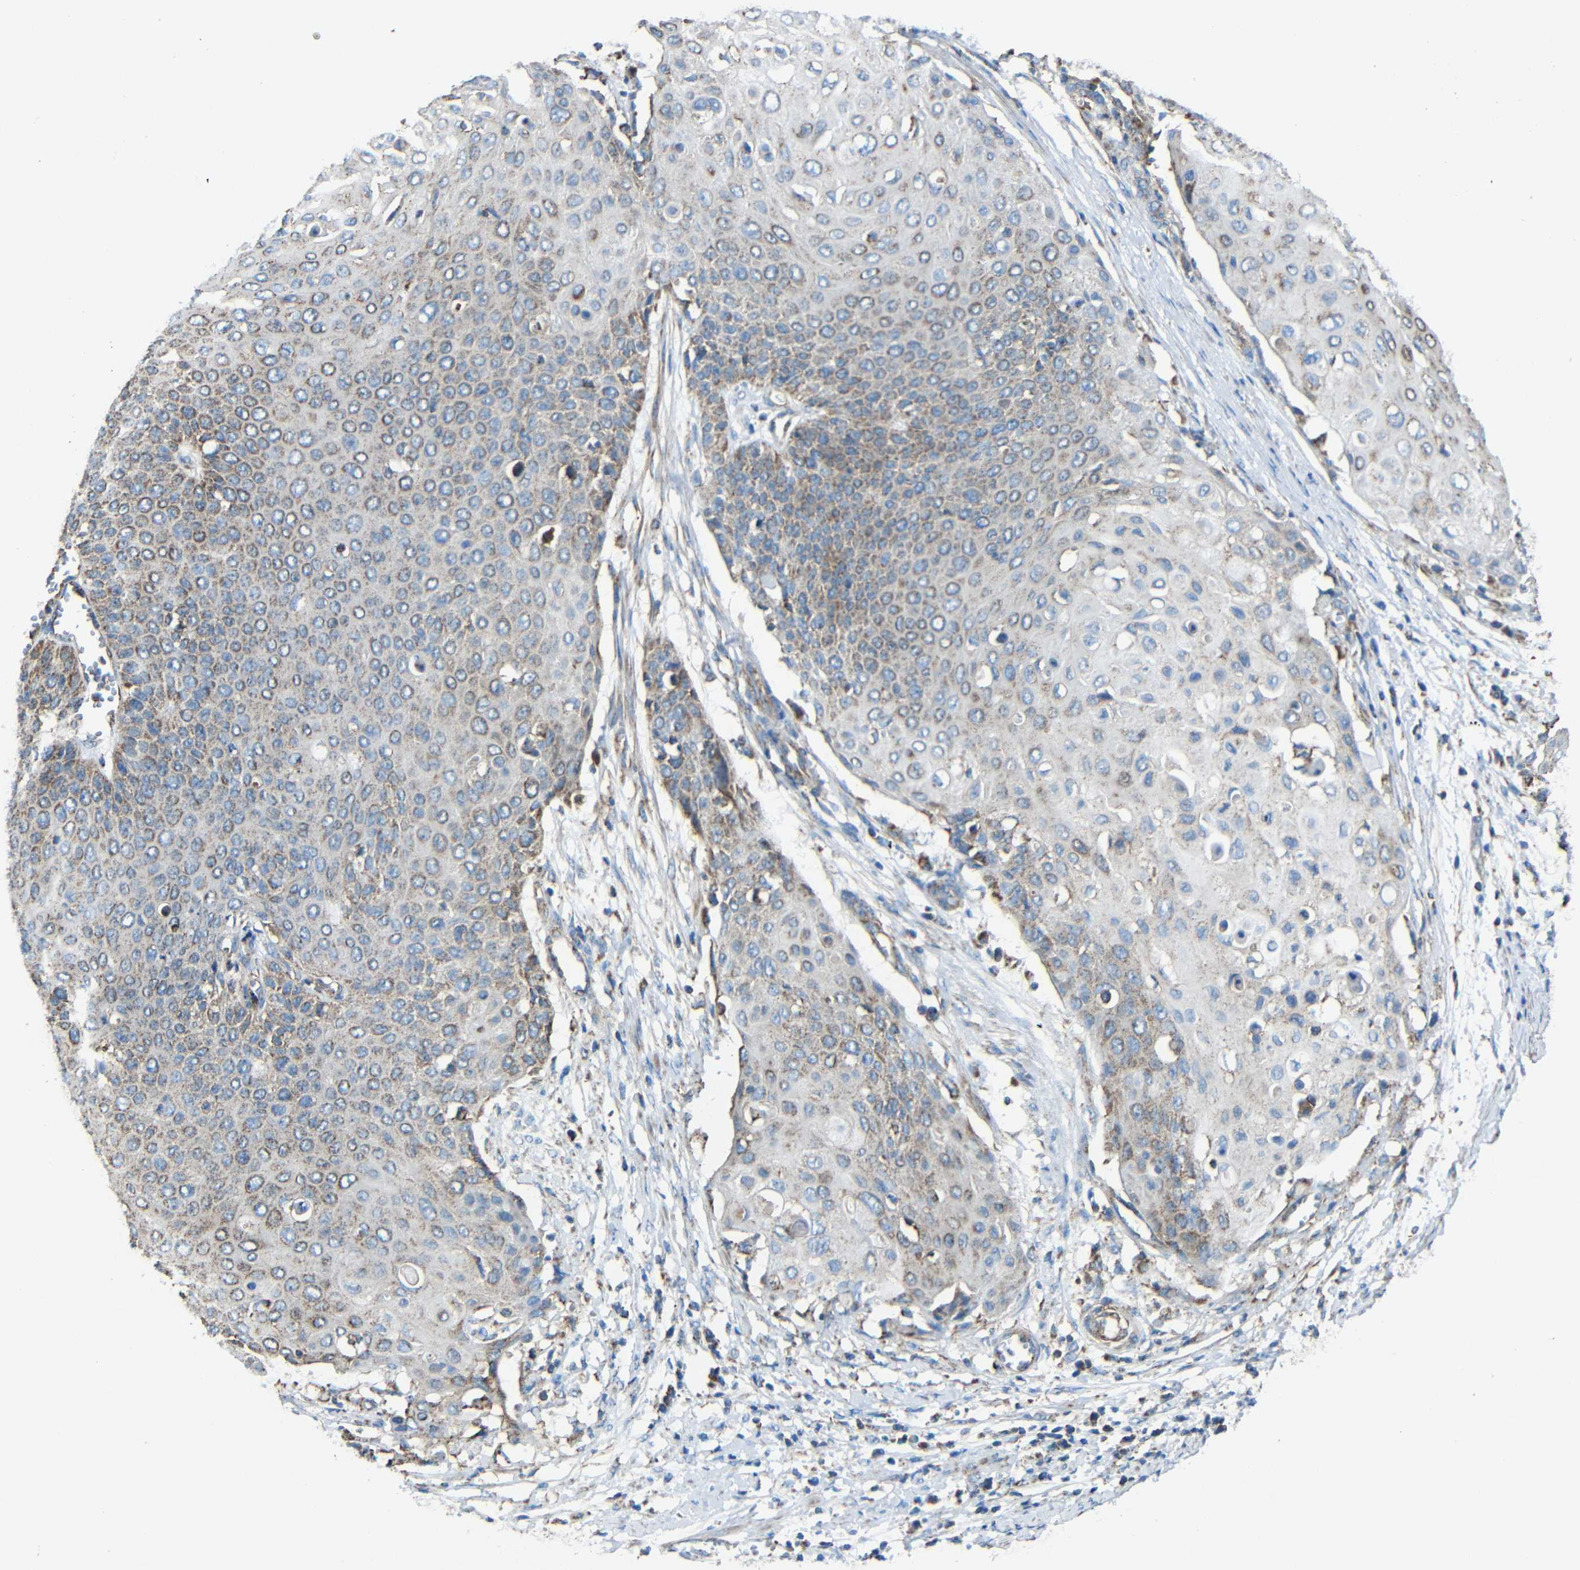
{"staining": {"intensity": "moderate", "quantity": "25%-75%", "location": "cytoplasmic/membranous"}, "tissue": "cervical cancer", "cell_type": "Tumor cells", "image_type": "cancer", "snomed": [{"axis": "morphology", "description": "Squamous cell carcinoma, NOS"}, {"axis": "topography", "description": "Cervix"}], "caption": "Cervical cancer stained with a brown dye demonstrates moderate cytoplasmic/membranous positive staining in approximately 25%-75% of tumor cells.", "gene": "INTS6L", "patient": {"sex": "female", "age": 39}}